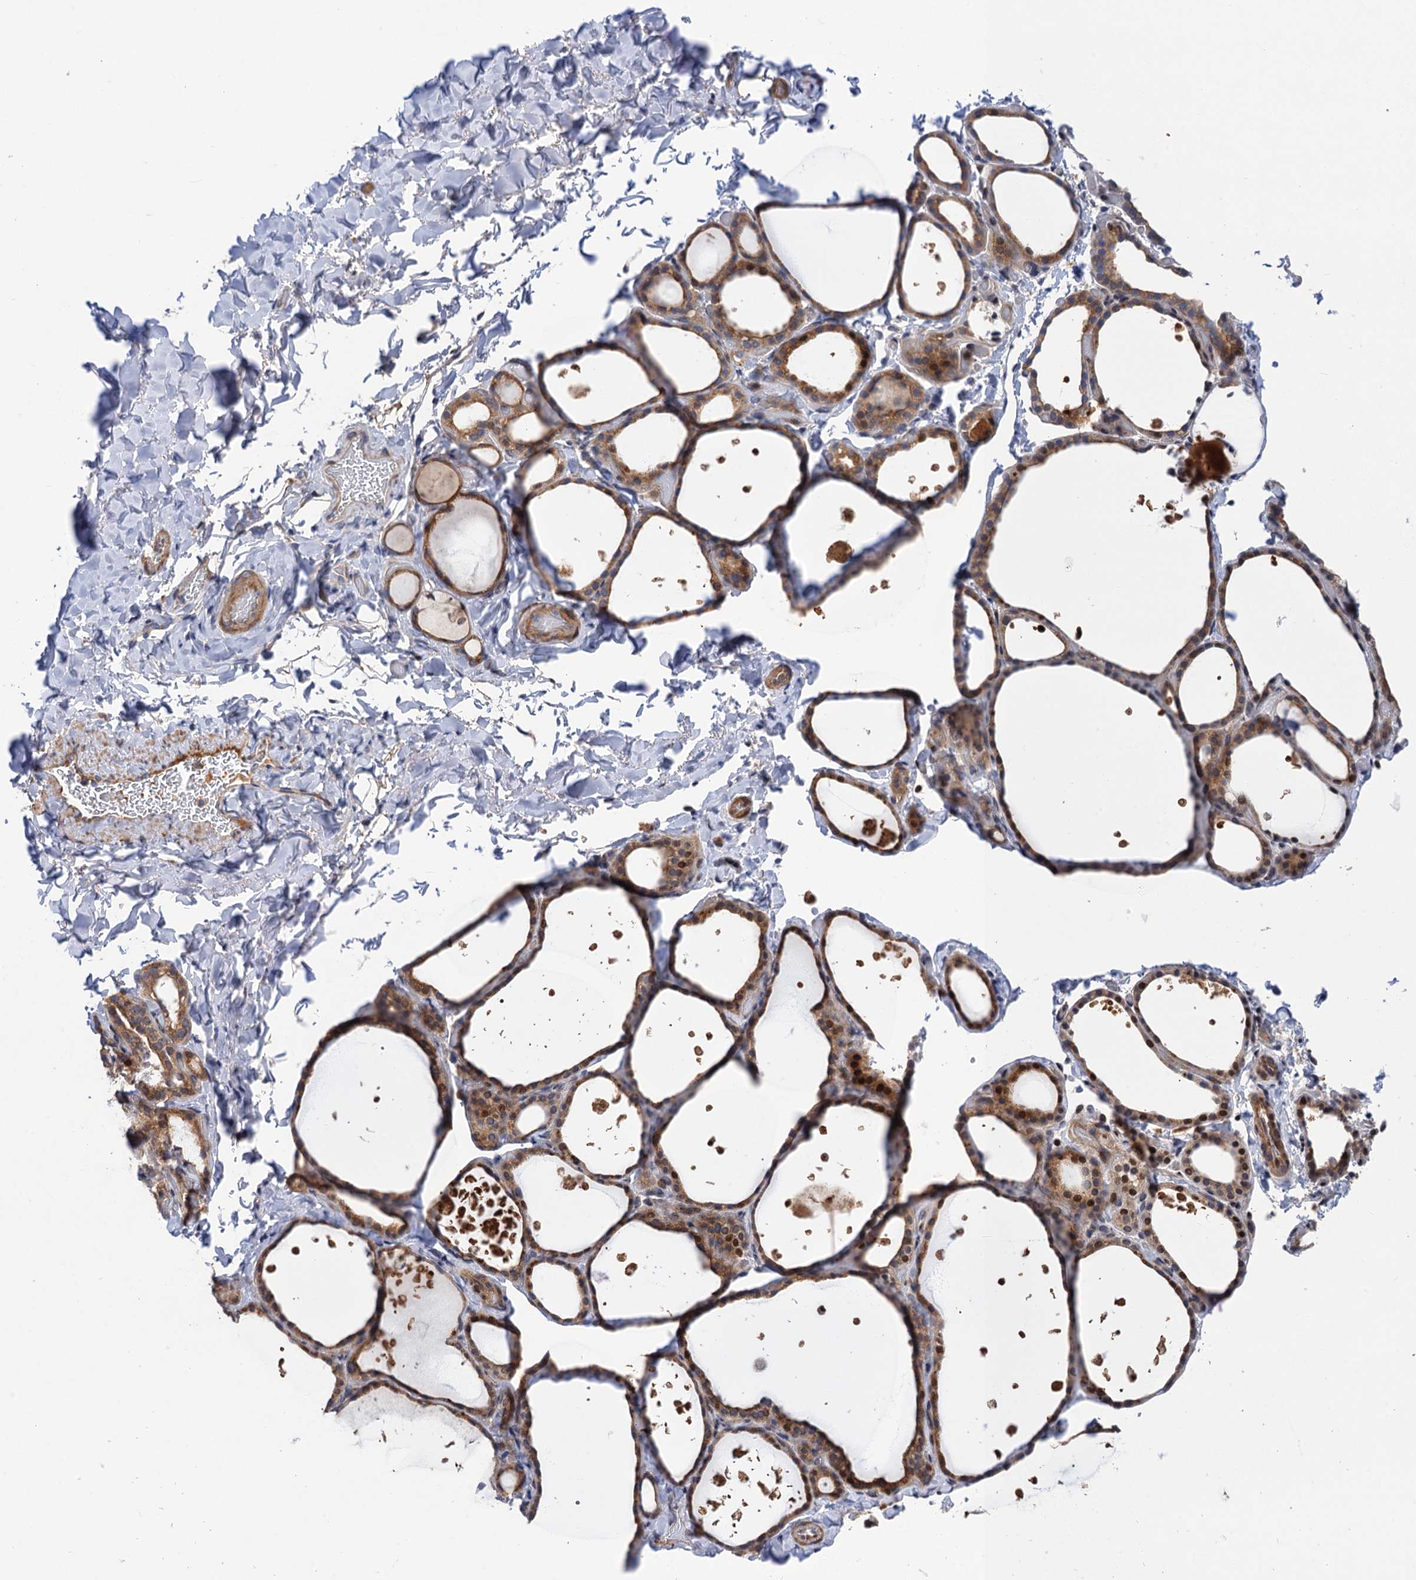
{"staining": {"intensity": "moderate", "quantity": ">75%", "location": "cytoplasmic/membranous,nuclear"}, "tissue": "thyroid gland", "cell_type": "Glandular cells", "image_type": "normal", "snomed": [{"axis": "morphology", "description": "Normal tissue, NOS"}, {"axis": "topography", "description": "Thyroid gland"}], "caption": "Normal thyroid gland demonstrates moderate cytoplasmic/membranous,nuclear expression in approximately >75% of glandular cells.", "gene": "NEK8", "patient": {"sex": "female", "age": 44}}